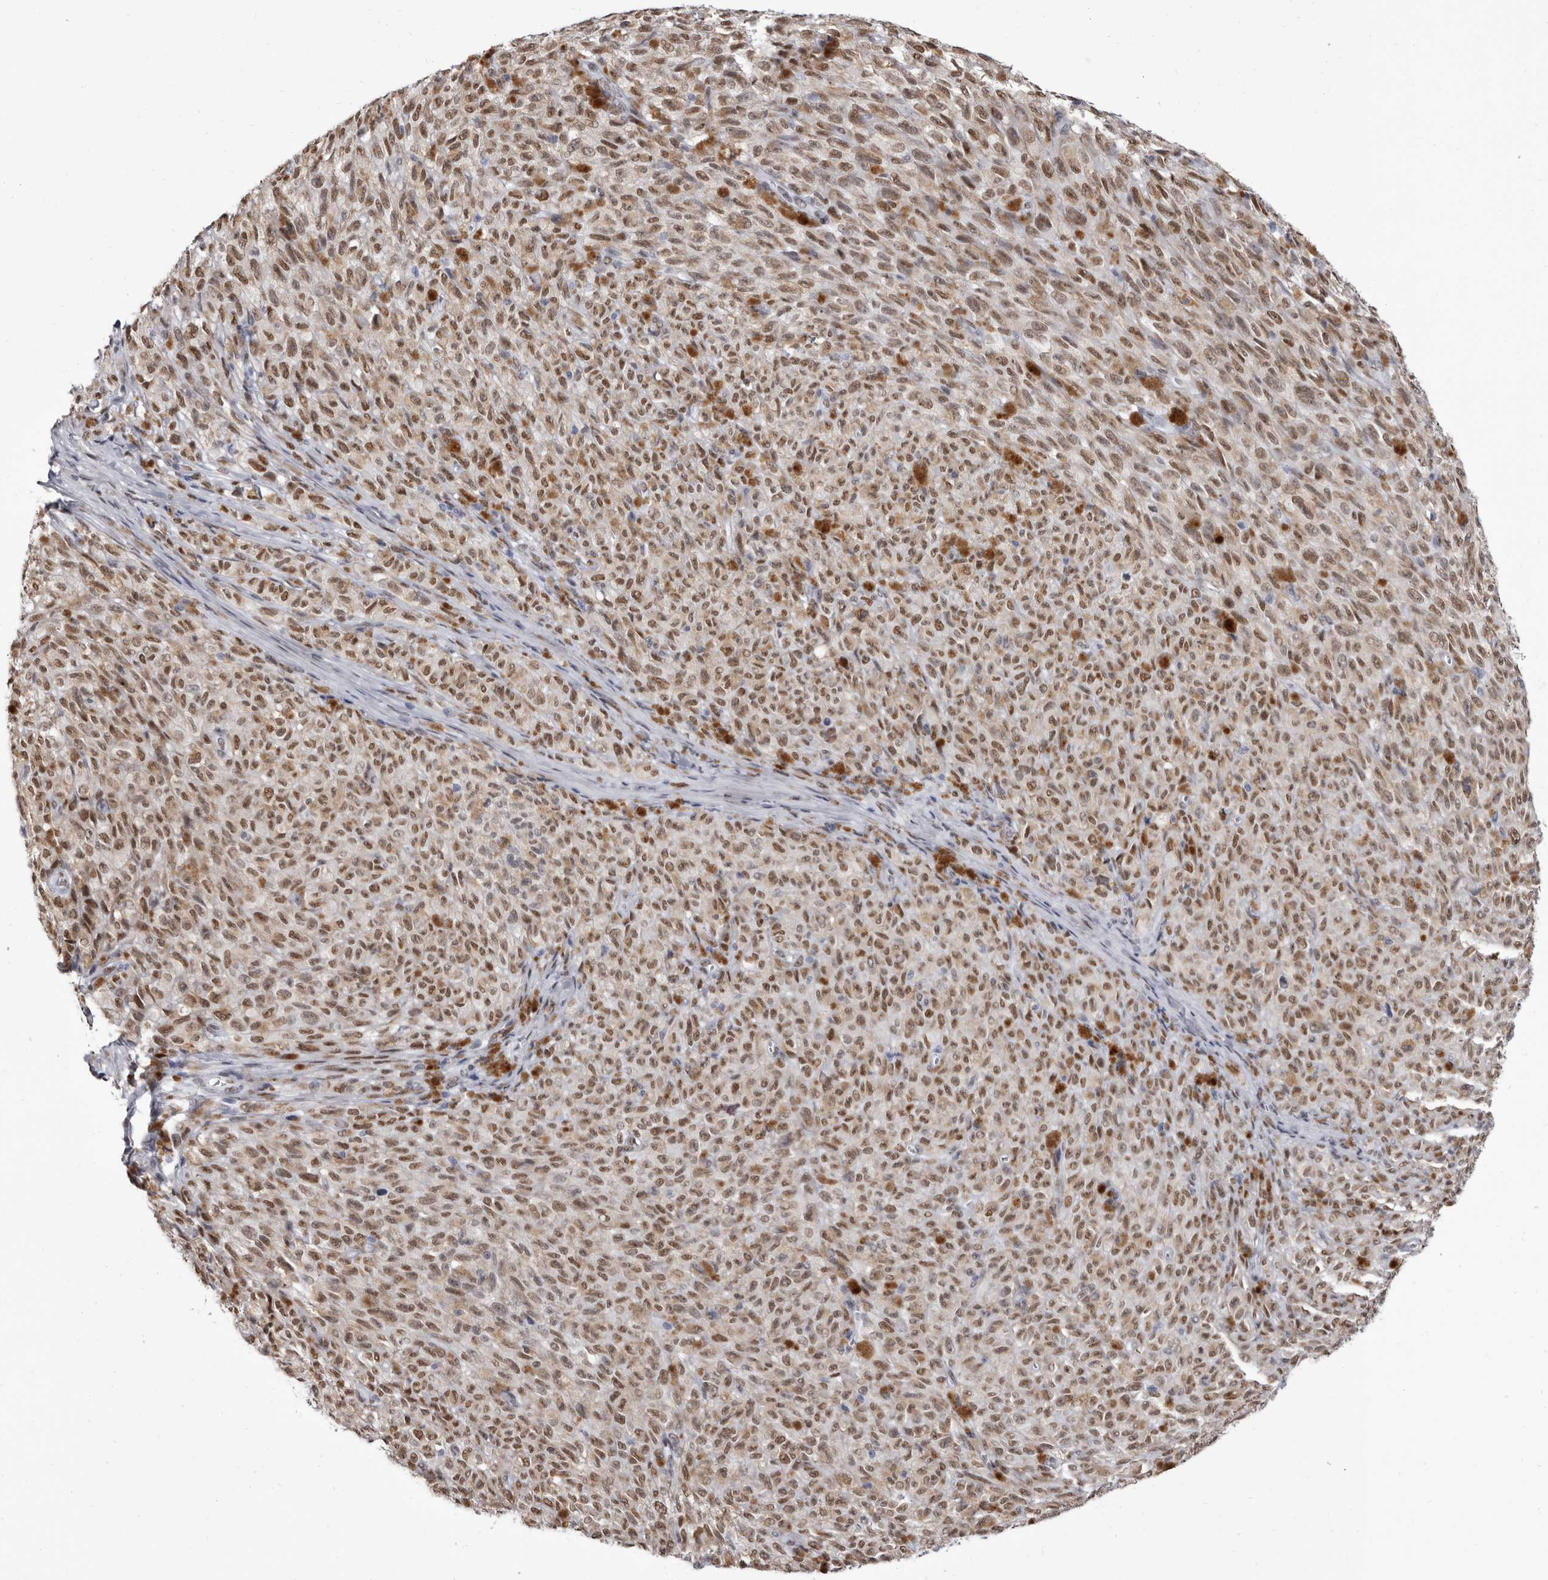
{"staining": {"intensity": "moderate", "quantity": ">75%", "location": "nuclear"}, "tissue": "melanoma", "cell_type": "Tumor cells", "image_type": "cancer", "snomed": [{"axis": "morphology", "description": "Malignant melanoma, NOS"}, {"axis": "topography", "description": "Skin"}], "caption": "Melanoma stained for a protein displays moderate nuclear positivity in tumor cells.", "gene": "ZNF326", "patient": {"sex": "female", "age": 82}}